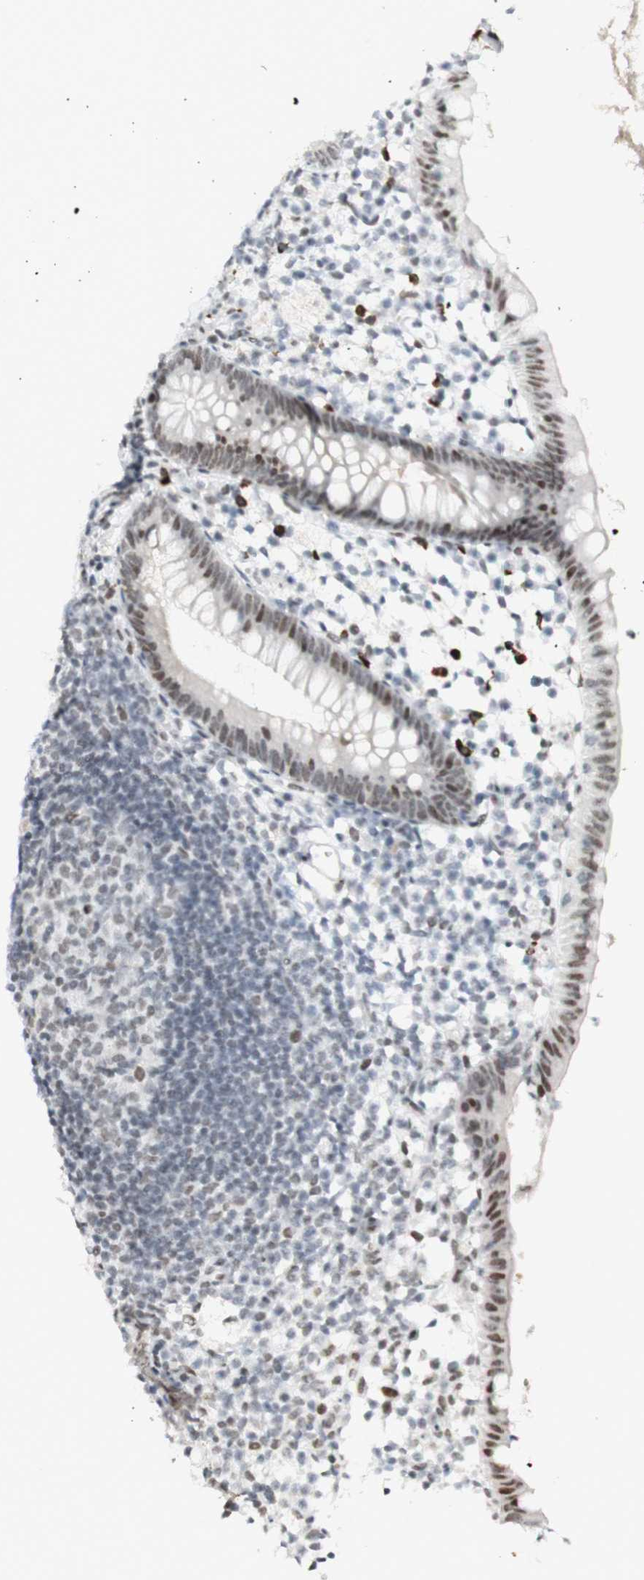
{"staining": {"intensity": "weak", "quantity": ">75%", "location": "nuclear"}, "tissue": "appendix", "cell_type": "Glandular cells", "image_type": "normal", "snomed": [{"axis": "morphology", "description": "Normal tissue, NOS"}, {"axis": "topography", "description": "Appendix"}], "caption": "This photomicrograph shows benign appendix stained with immunohistochemistry to label a protein in brown. The nuclear of glandular cells show weak positivity for the protein. Nuclei are counter-stained blue.", "gene": "ZMYM6", "patient": {"sex": "female", "age": 20}}